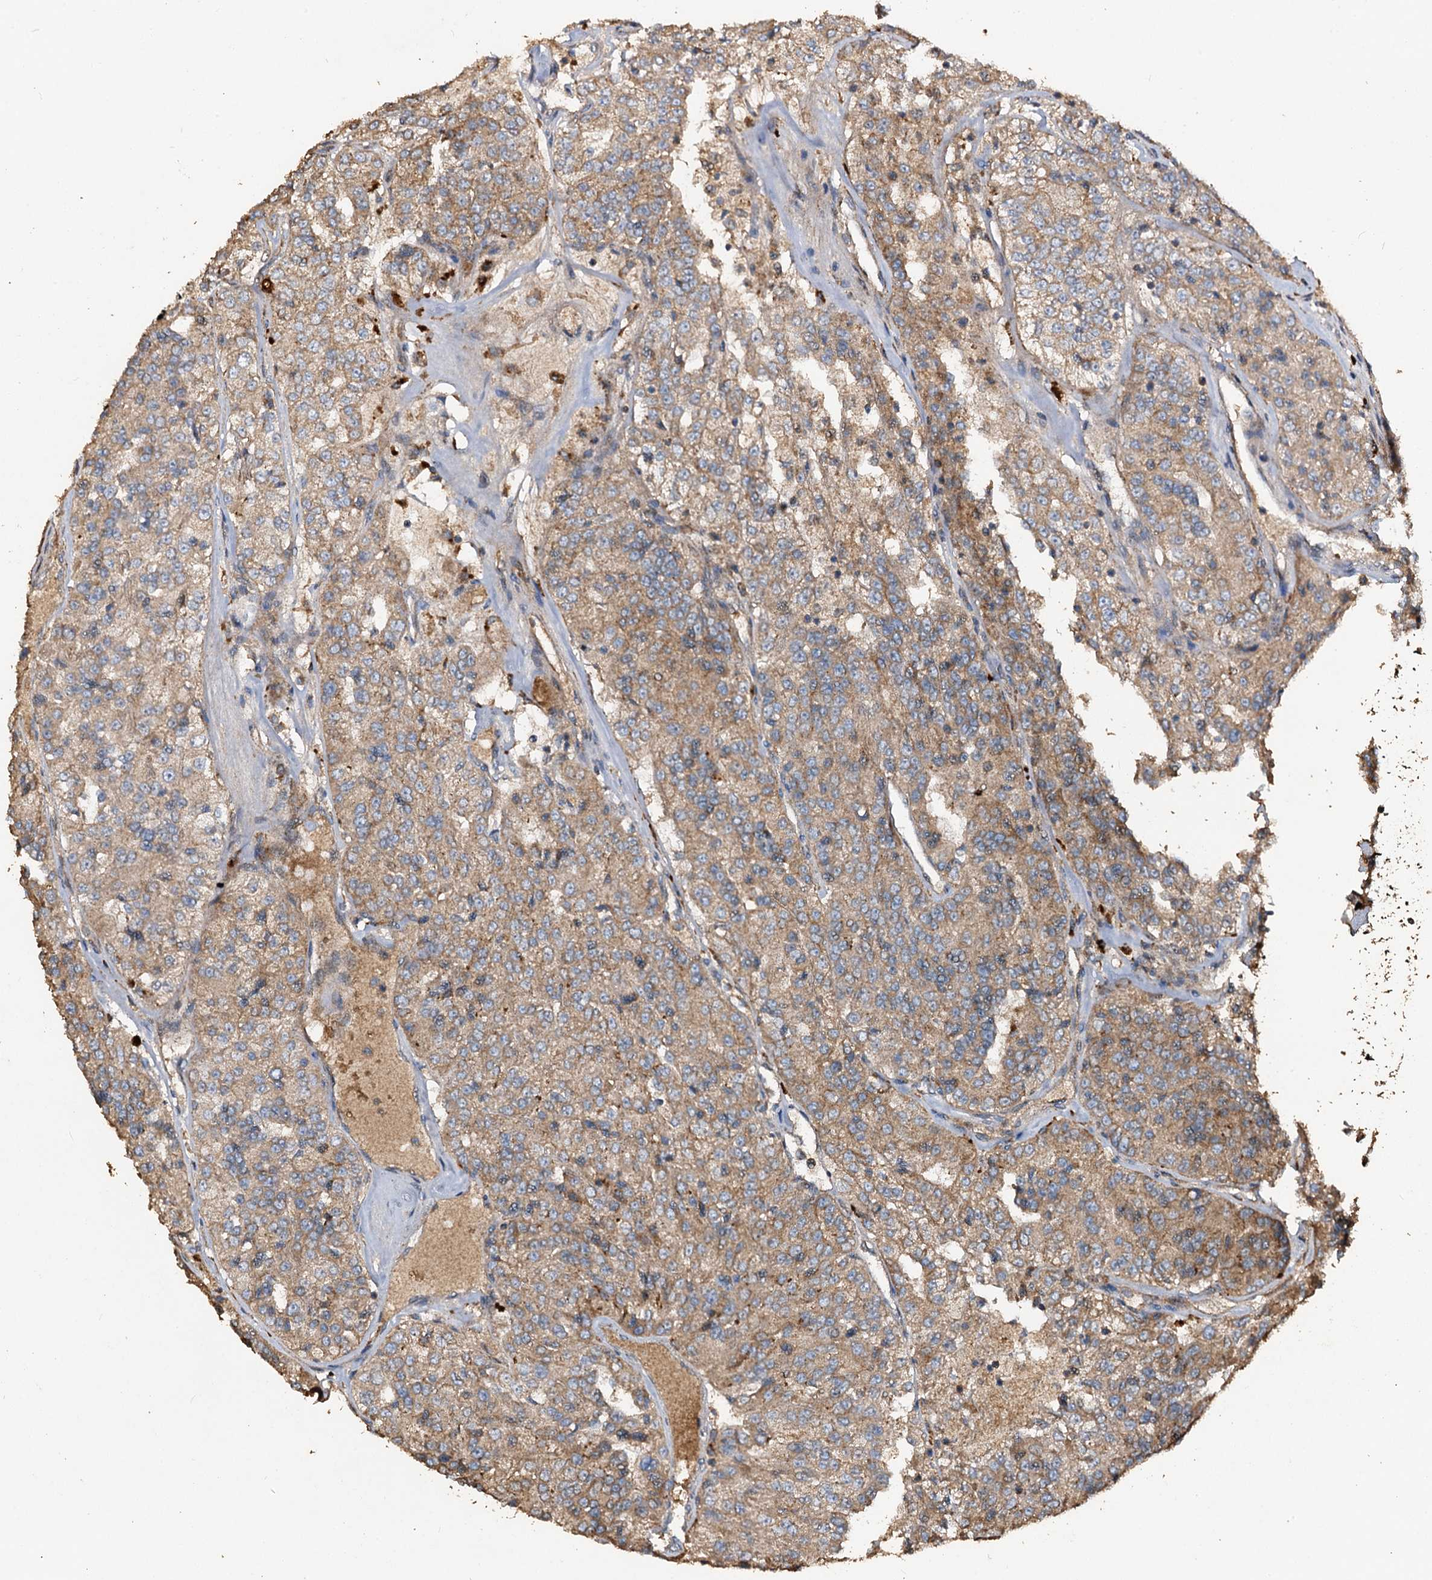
{"staining": {"intensity": "weak", "quantity": ">75%", "location": "cytoplasmic/membranous"}, "tissue": "renal cancer", "cell_type": "Tumor cells", "image_type": "cancer", "snomed": [{"axis": "morphology", "description": "Adenocarcinoma, NOS"}, {"axis": "topography", "description": "Kidney"}], "caption": "This histopathology image reveals immunohistochemistry staining of human renal adenocarcinoma, with low weak cytoplasmic/membranous expression in about >75% of tumor cells.", "gene": "NOTCH2NLA", "patient": {"sex": "female", "age": 63}}